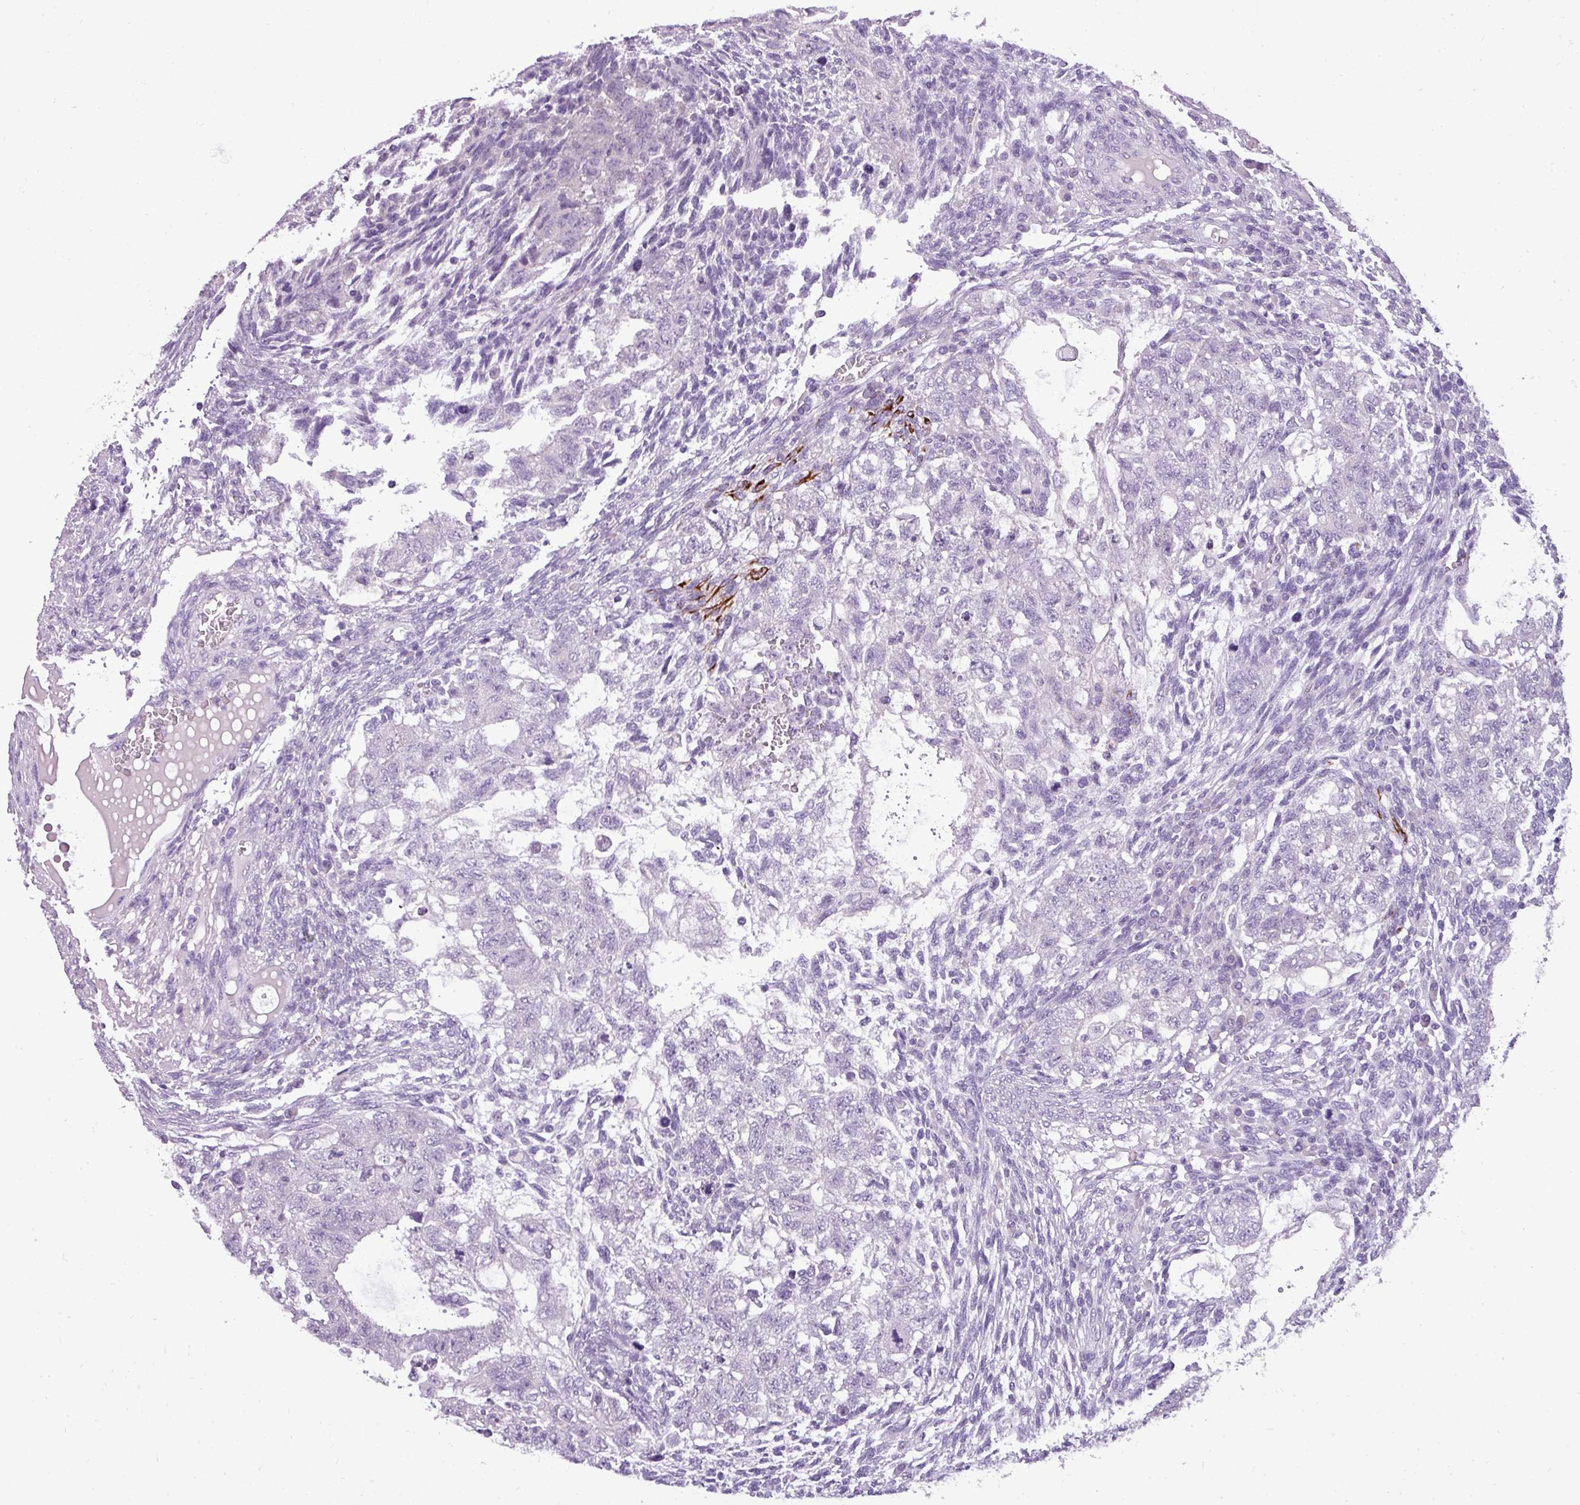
{"staining": {"intensity": "negative", "quantity": "none", "location": "none"}, "tissue": "testis cancer", "cell_type": "Tumor cells", "image_type": "cancer", "snomed": [{"axis": "morphology", "description": "Carcinoma, Embryonal, NOS"}, {"axis": "topography", "description": "Testis"}], "caption": "An IHC micrograph of testis cancer is shown. There is no staining in tumor cells of testis cancer.", "gene": "DNAAF9", "patient": {"sex": "male", "age": 37}}